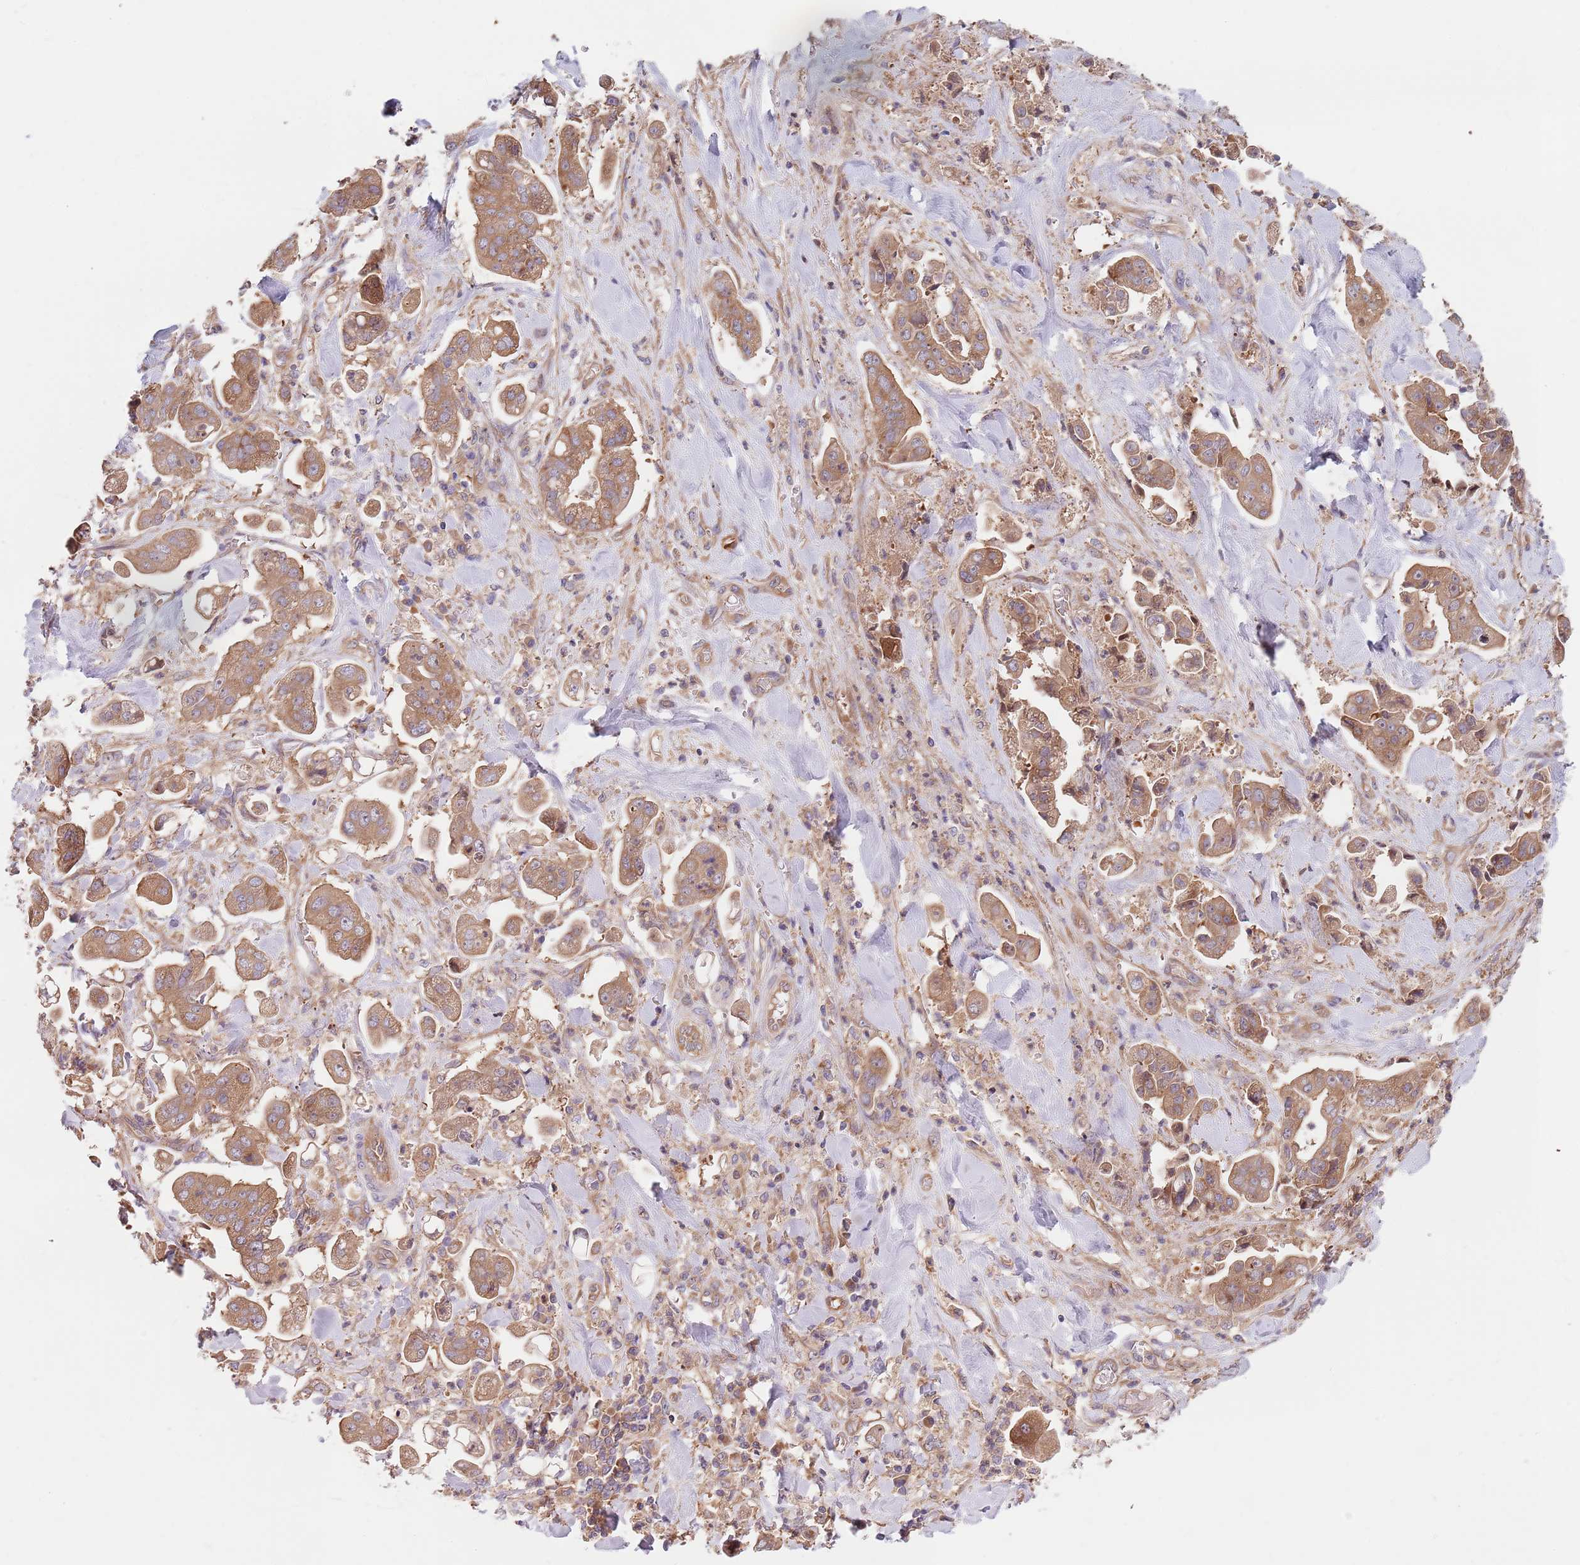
{"staining": {"intensity": "moderate", "quantity": ">75%", "location": "cytoplasmic/membranous"}, "tissue": "stomach cancer", "cell_type": "Tumor cells", "image_type": "cancer", "snomed": [{"axis": "morphology", "description": "Adenocarcinoma, NOS"}, {"axis": "topography", "description": "Stomach"}], "caption": "Protein expression analysis of adenocarcinoma (stomach) demonstrates moderate cytoplasmic/membranous staining in approximately >75% of tumor cells.", "gene": "EIF3F", "patient": {"sex": "male", "age": 62}}